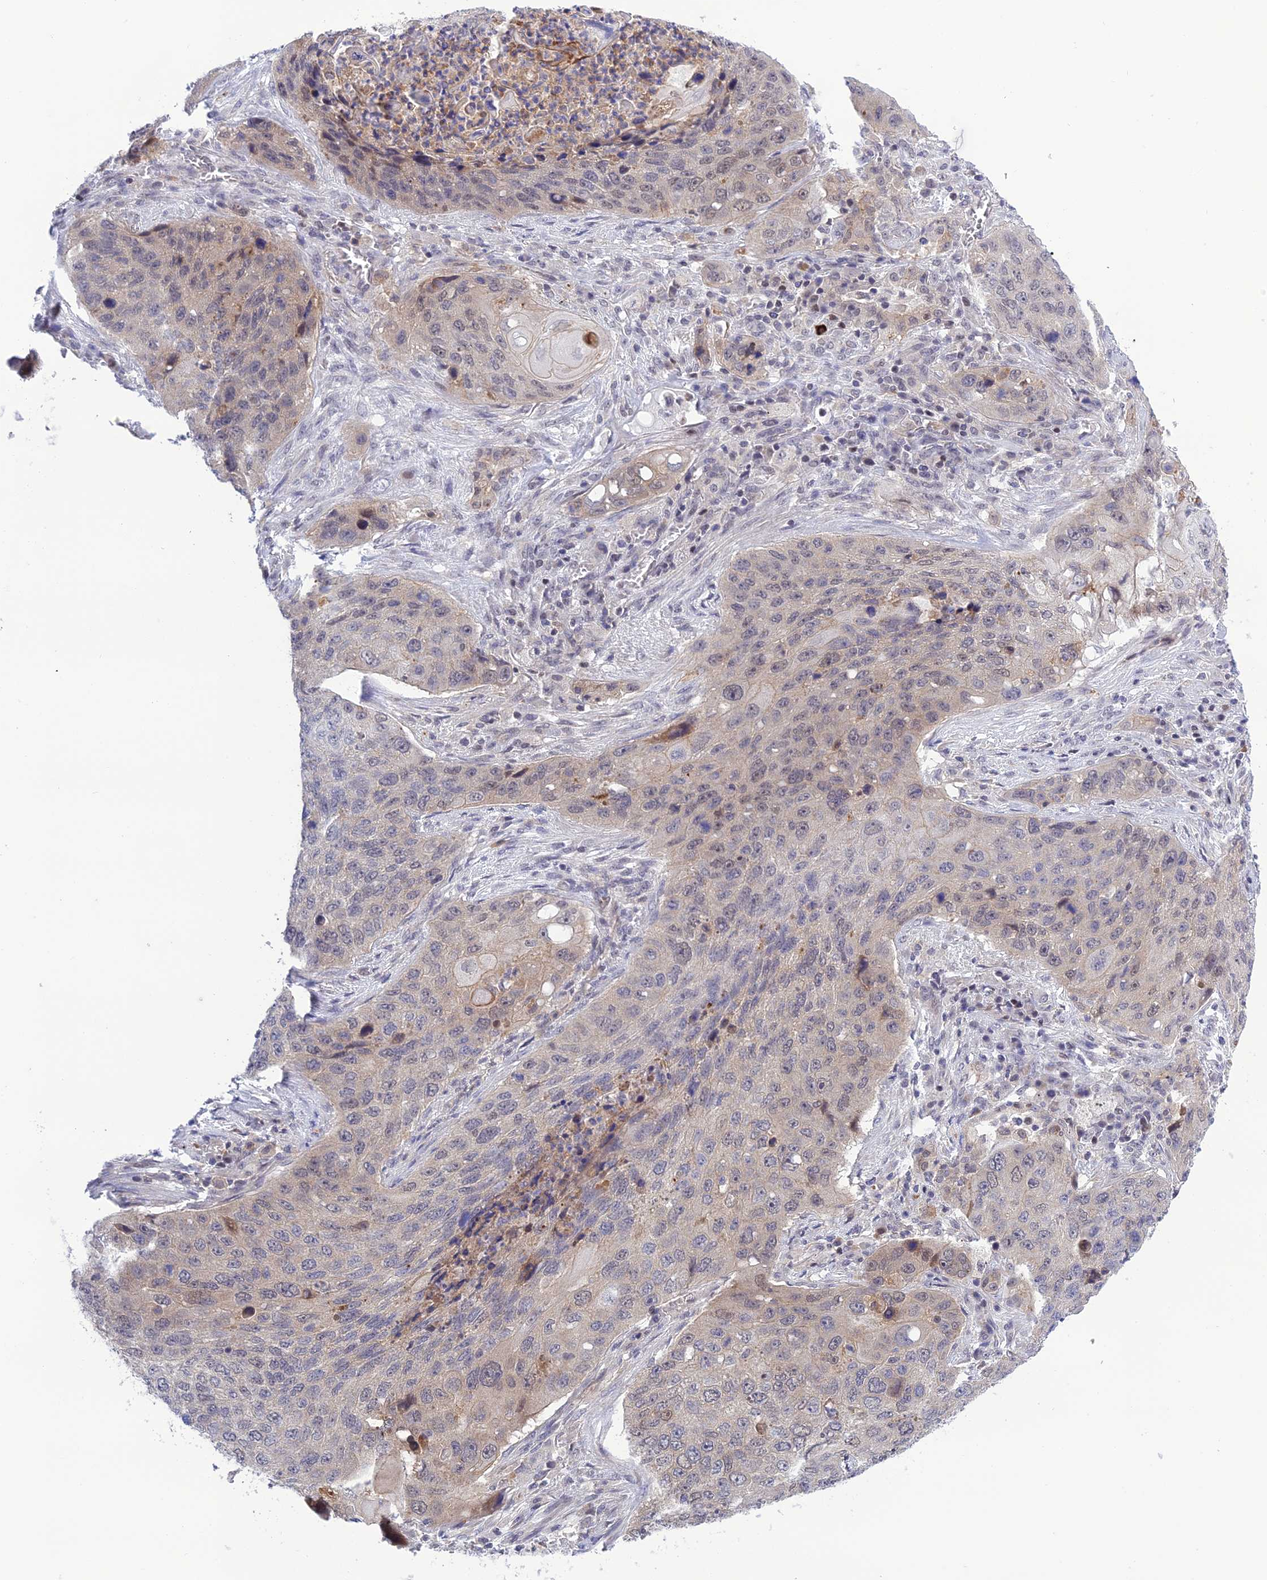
{"staining": {"intensity": "negative", "quantity": "none", "location": "none"}, "tissue": "lung cancer", "cell_type": "Tumor cells", "image_type": "cancer", "snomed": [{"axis": "morphology", "description": "Squamous cell carcinoma, NOS"}, {"axis": "topography", "description": "Lung"}], "caption": "Lung cancer was stained to show a protein in brown. There is no significant positivity in tumor cells. The staining was performed using DAB to visualize the protein expression in brown, while the nuclei were stained in blue with hematoxylin (Magnification: 20x).", "gene": "TCEA1", "patient": {"sex": "female", "age": 63}}